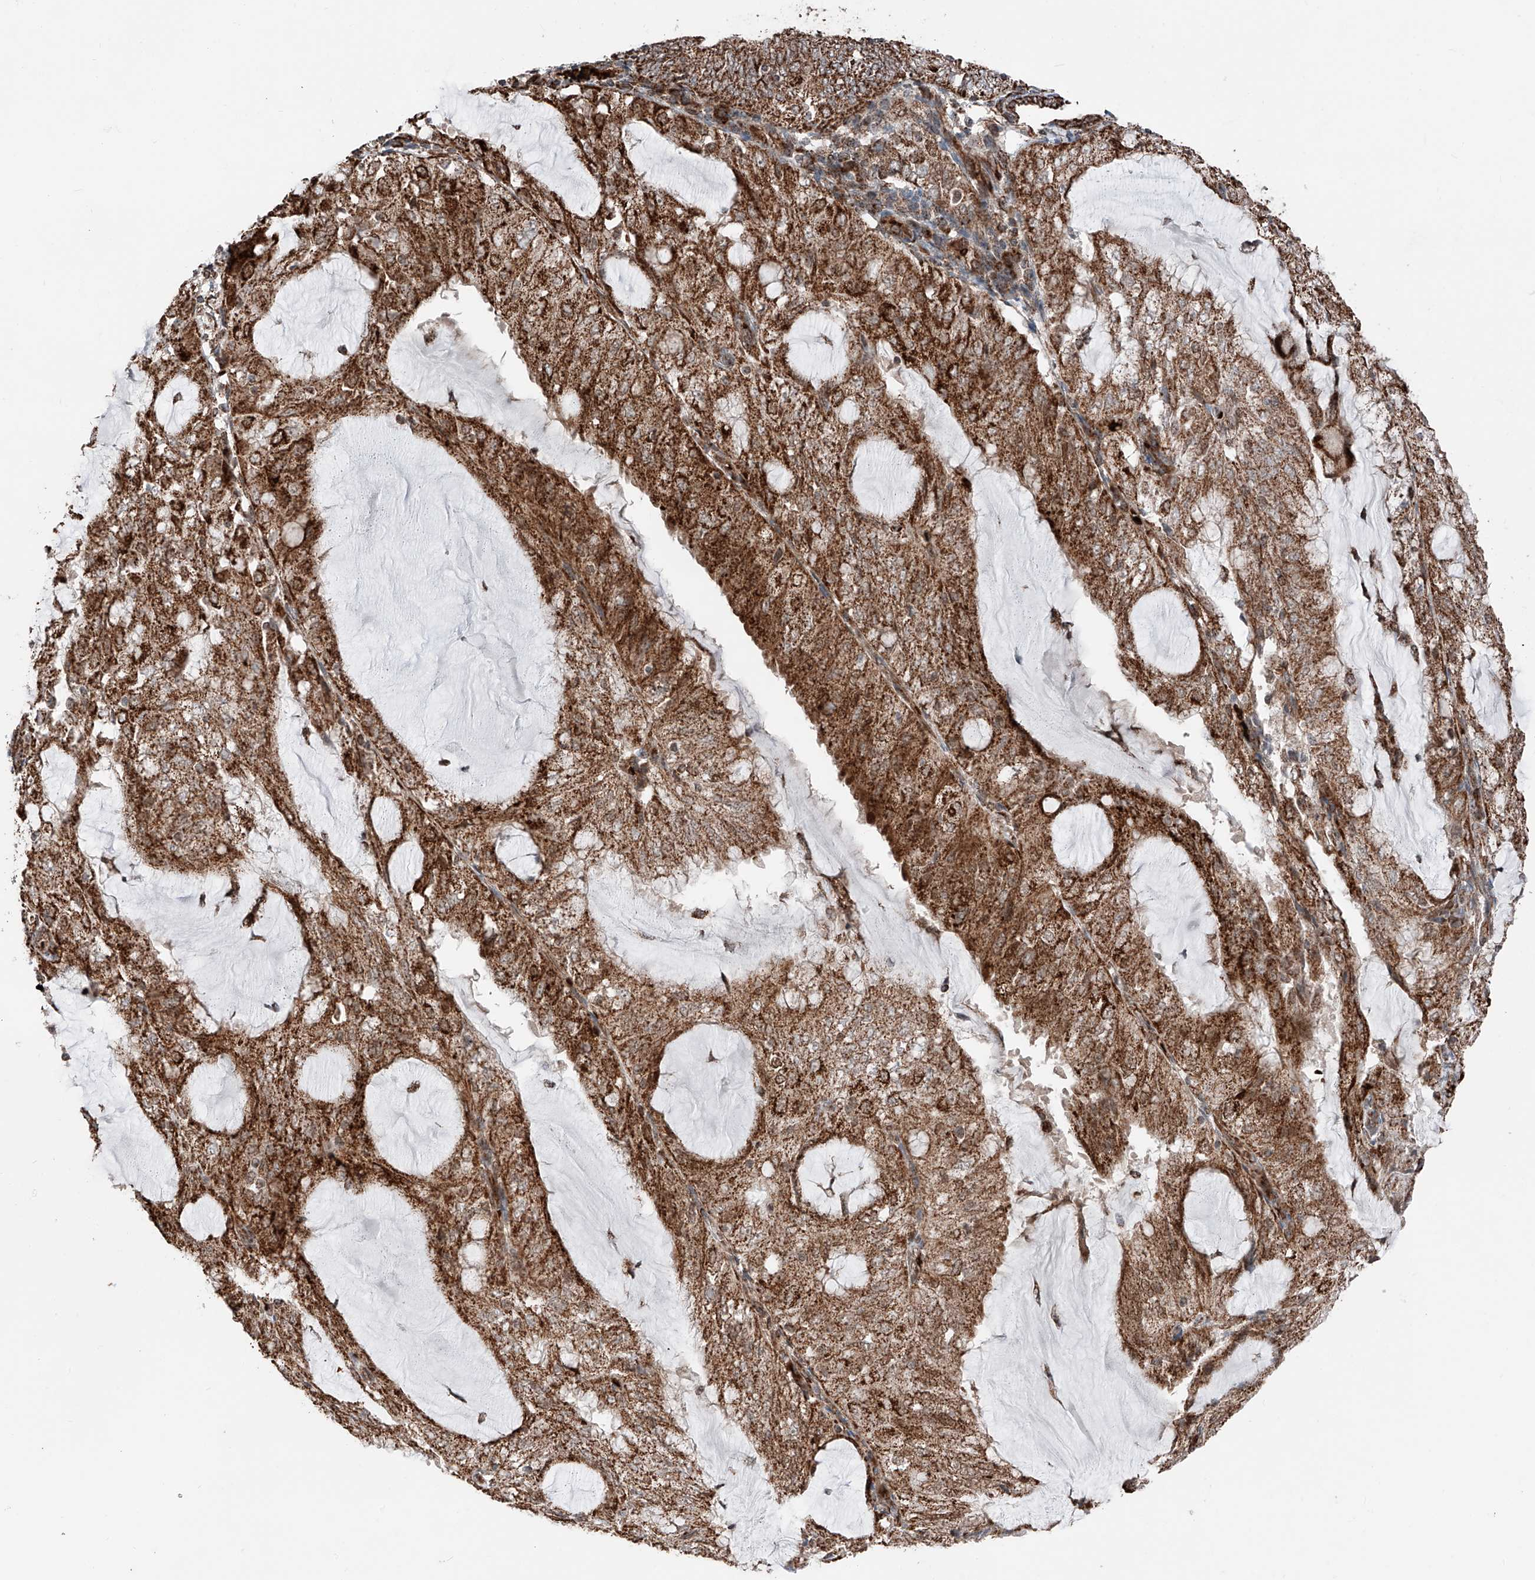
{"staining": {"intensity": "strong", "quantity": ">75%", "location": "cytoplasmic/membranous"}, "tissue": "endometrial cancer", "cell_type": "Tumor cells", "image_type": "cancer", "snomed": [{"axis": "morphology", "description": "Adenocarcinoma, NOS"}, {"axis": "topography", "description": "Endometrium"}], "caption": "A high-resolution histopathology image shows IHC staining of endometrial cancer (adenocarcinoma), which demonstrates strong cytoplasmic/membranous staining in approximately >75% of tumor cells.", "gene": "ZSCAN29", "patient": {"sex": "female", "age": 81}}